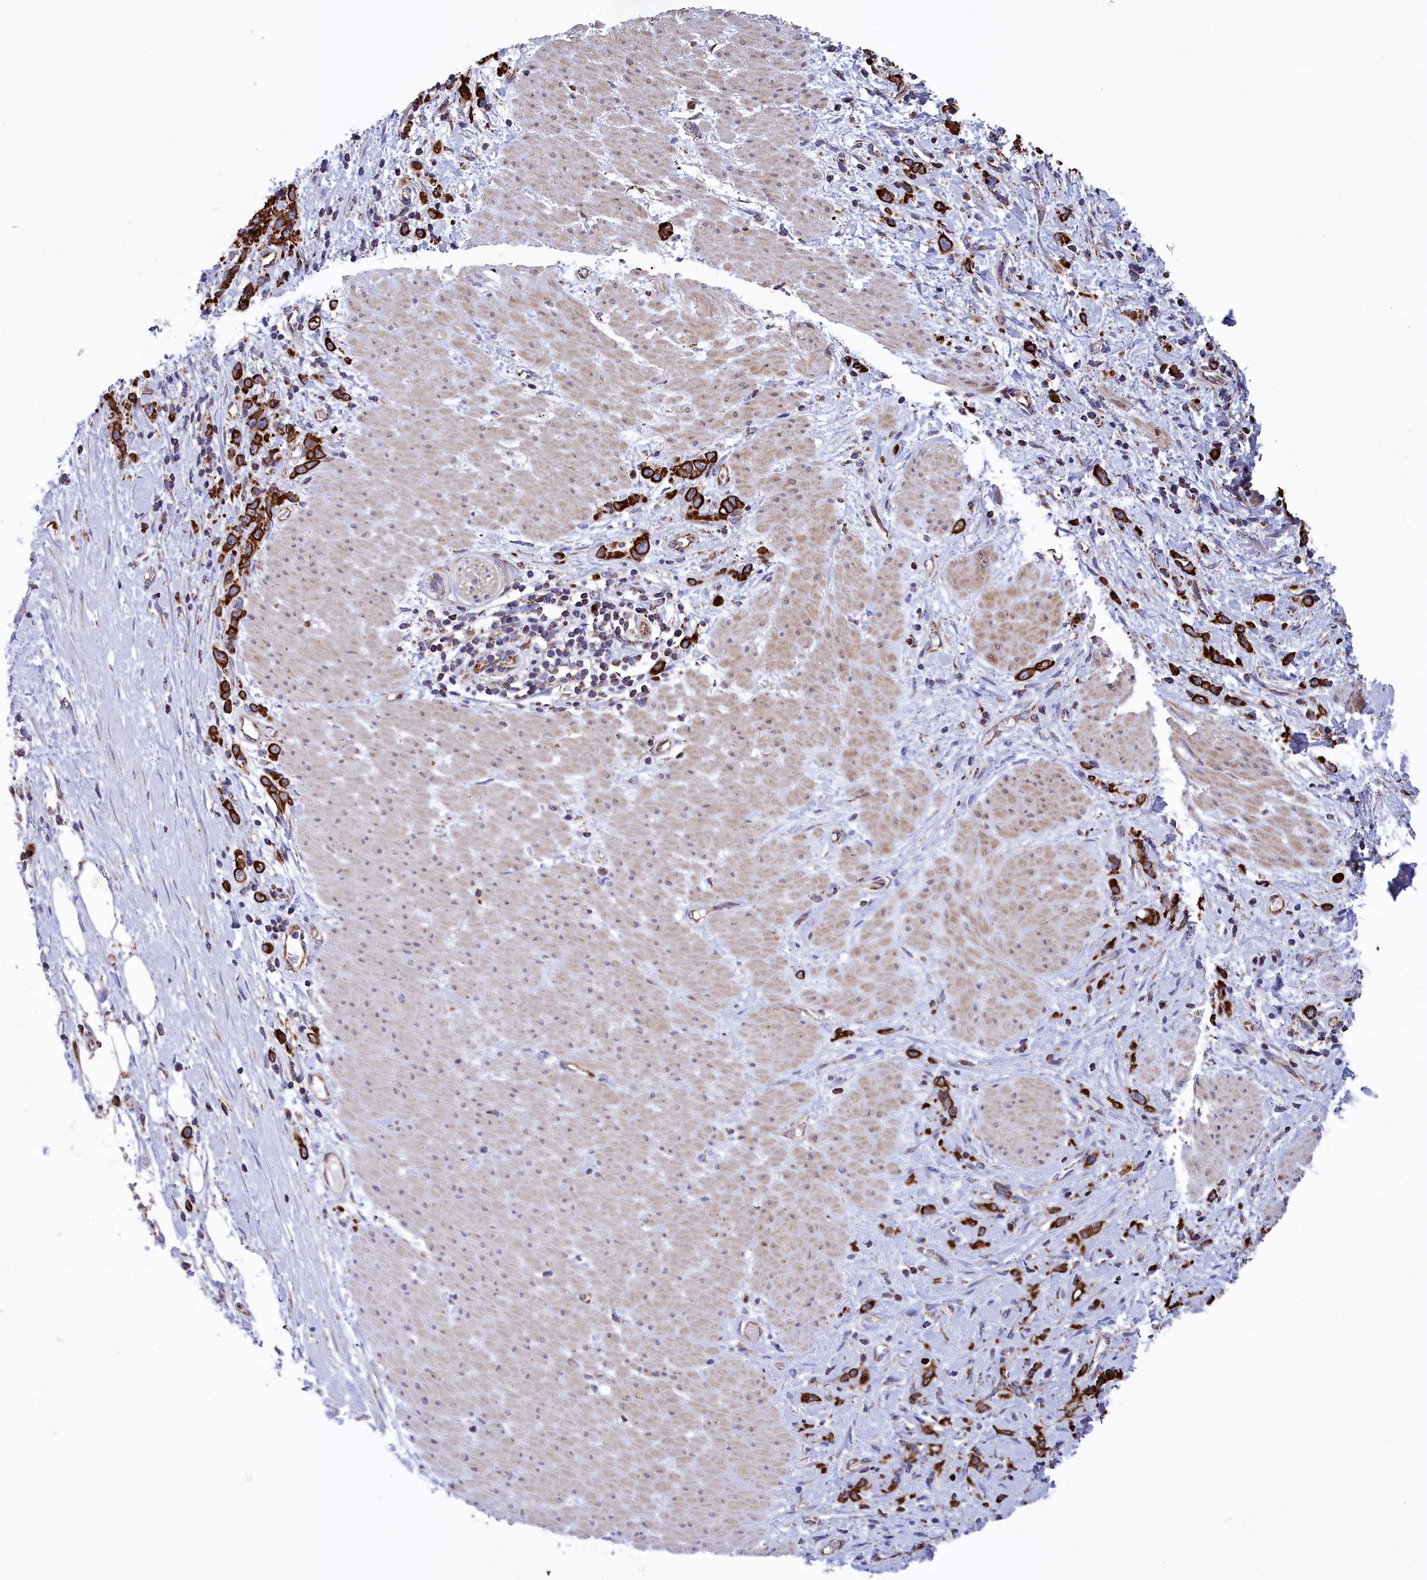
{"staining": {"intensity": "strong", "quantity": ">75%", "location": "cytoplasmic/membranous"}, "tissue": "stomach cancer", "cell_type": "Tumor cells", "image_type": "cancer", "snomed": [{"axis": "morphology", "description": "Adenocarcinoma, NOS"}, {"axis": "topography", "description": "Stomach"}], "caption": "The immunohistochemical stain highlights strong cytoplasmic/membranous expression in tumor cells of stomach cancer tissue. (DAB = brown stain, brightfield microscopy at high magnification).", "gene": "GATB", "patient": {"sex": "female", "age": 76}}